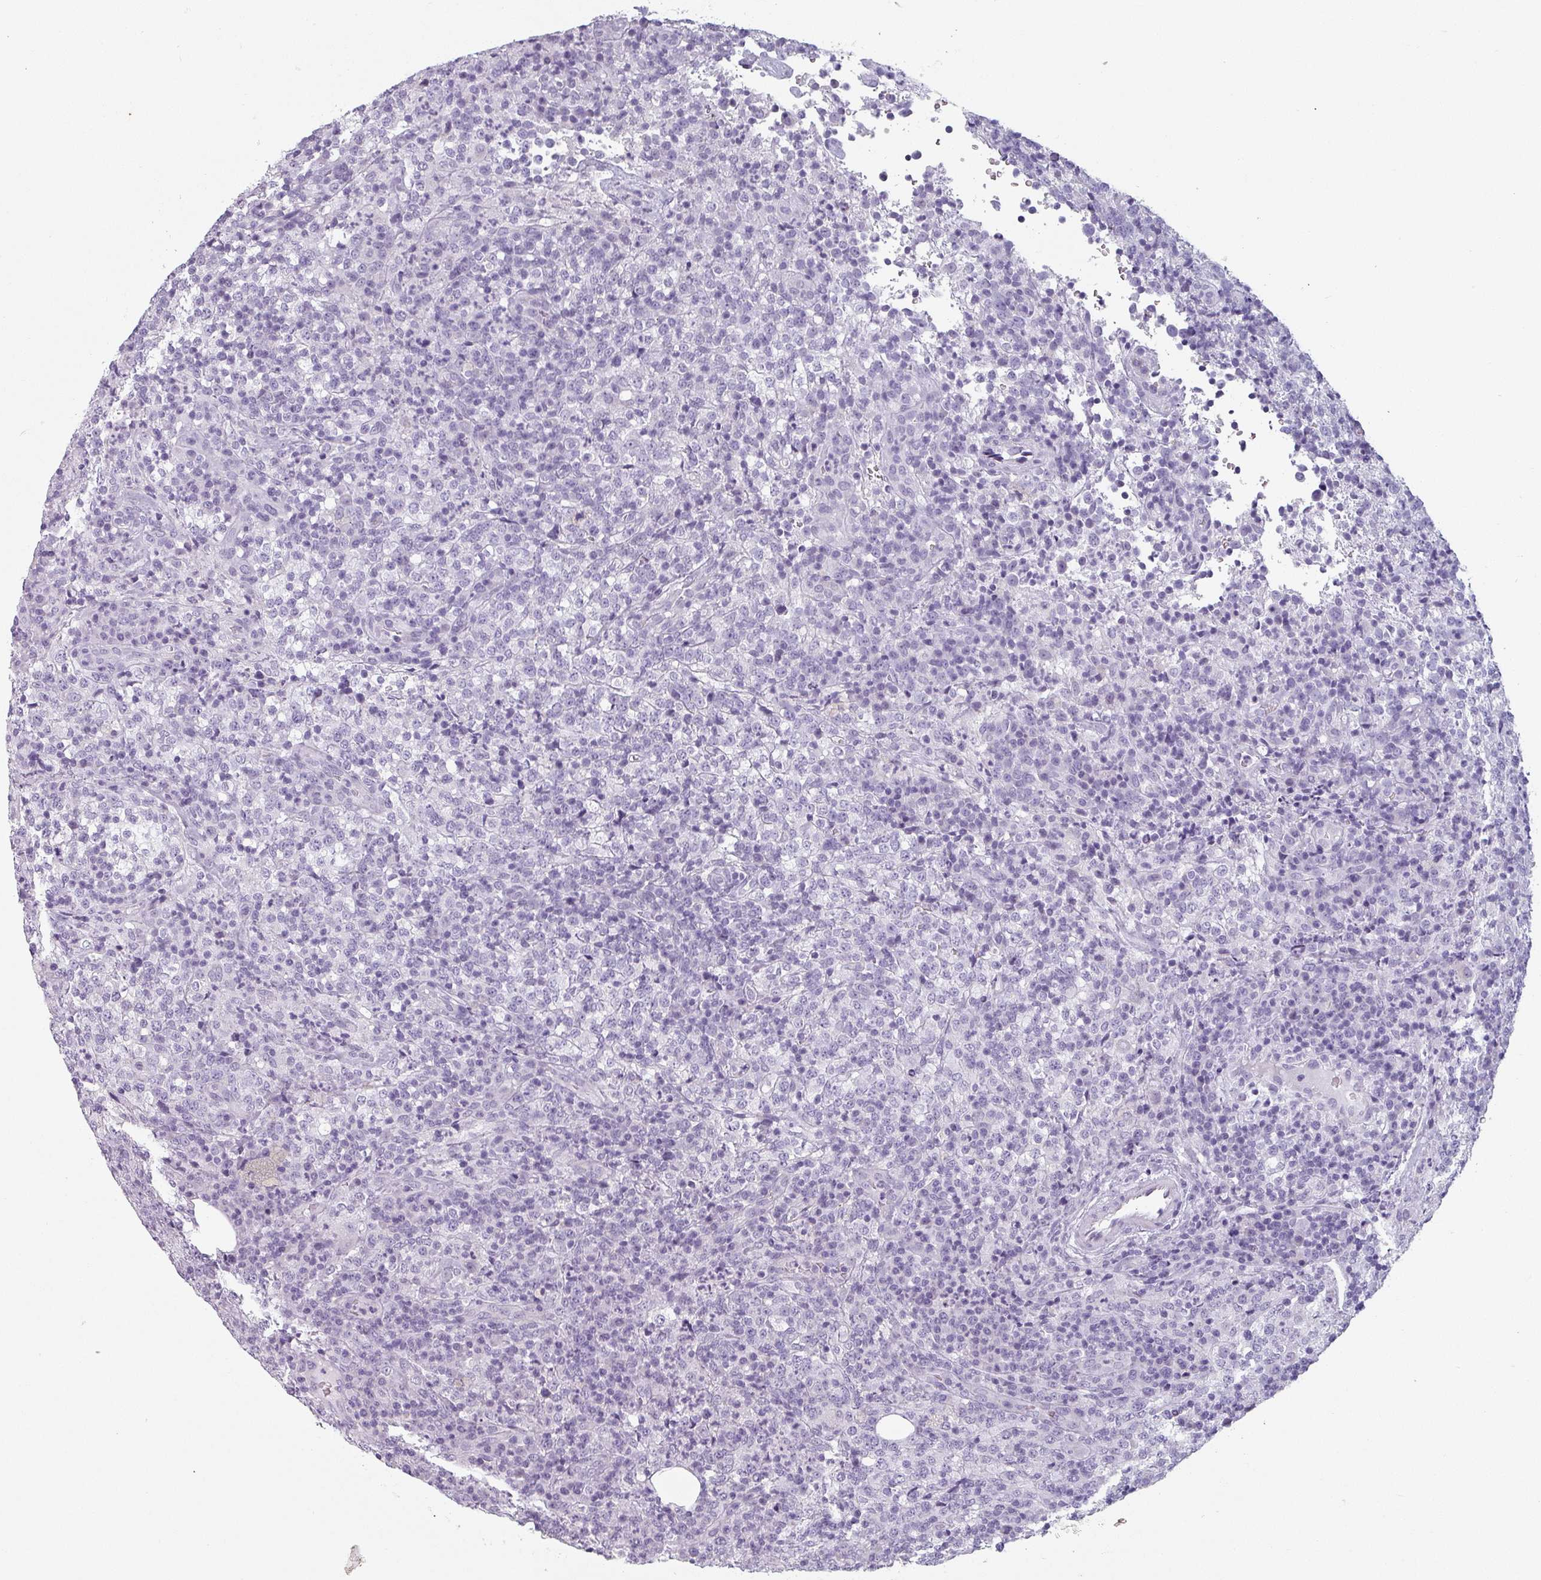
{"staining": {"intensity": "negative", "quantity": "none", "location": "none"}, "tissue": "lymphoma", "cell_type": "Tumor cells", "image_type": "cancer", "snomed": [{"axis": "morphology", "description": "Malignant lymphoma, non-Hodgkin's type, High grade"}, {"axis": "topography", "description": "Lymph node"}], "caption": "The histopathology image demonstrates no staining of tumor cells in malignant lymphoma, non-Hodgkin's type (high-grade).", "gene": "SFTPA1", "patient": {"sex": "male", "age": 54}}